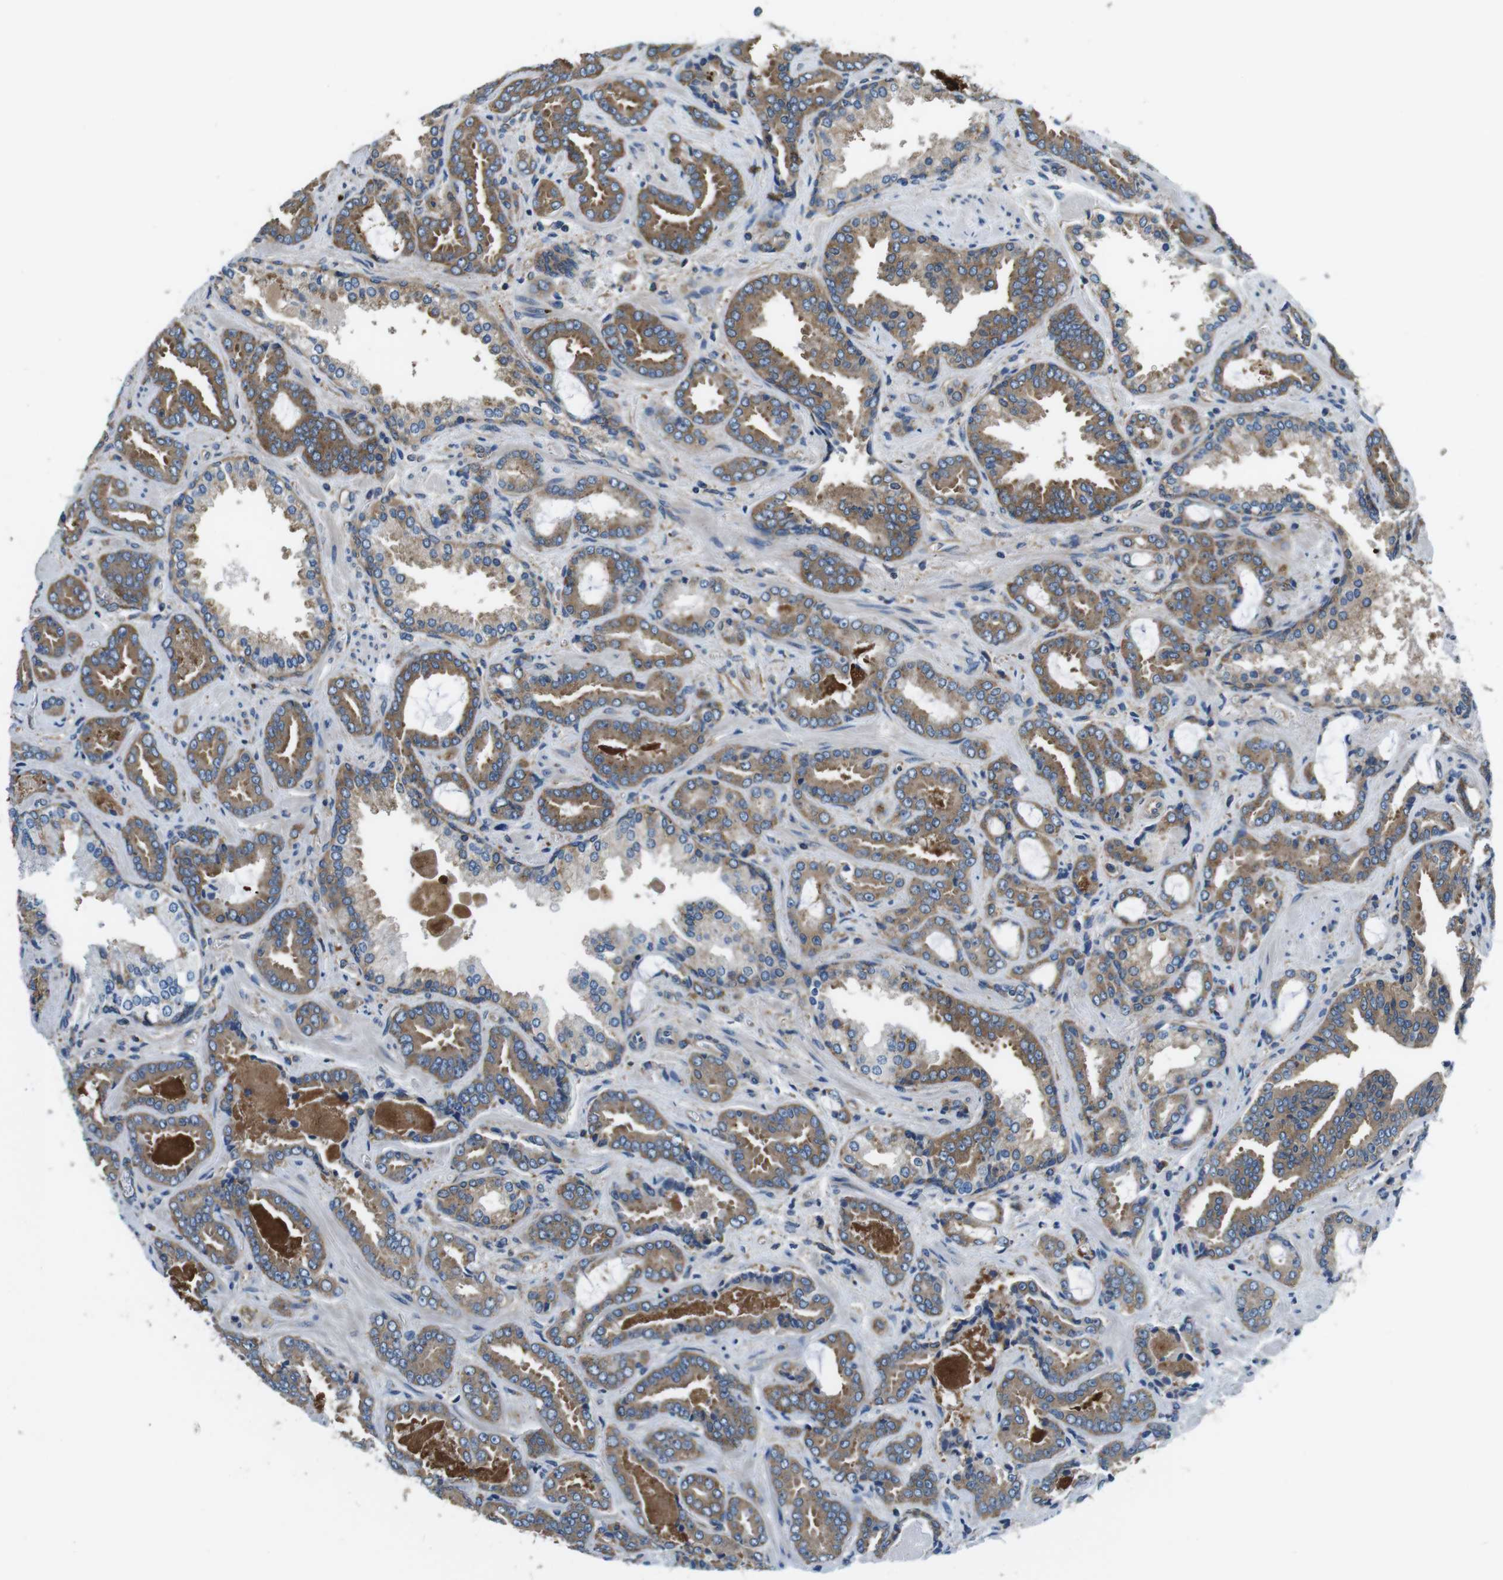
{"staining": {"intensity": "moderate", "quantity": ">75%", "location": "cytoplasmic/membranous"}, "tissue": "prostate cancer", "cell_type": "Tumor cells", "image_type": "cancer", "snomed": [{"axis": "morphology", "description": "Adenocarcinoma, Low grade"}, {"axis": "topography", "description": "Prostate"}], "caption": "Immunohistochemical staining of prostate cancer (low-grade adenocarcinoma) reveals medium levels of moderate cytoplasmic/membranous expression in about >75% of tumor cells. (DAB (3,3'-diaminobenzidine) IHC with brightfield microscopy, high magnification).", "gene": "DENND4C", "patient": {"sex": "male", "age": 60}}